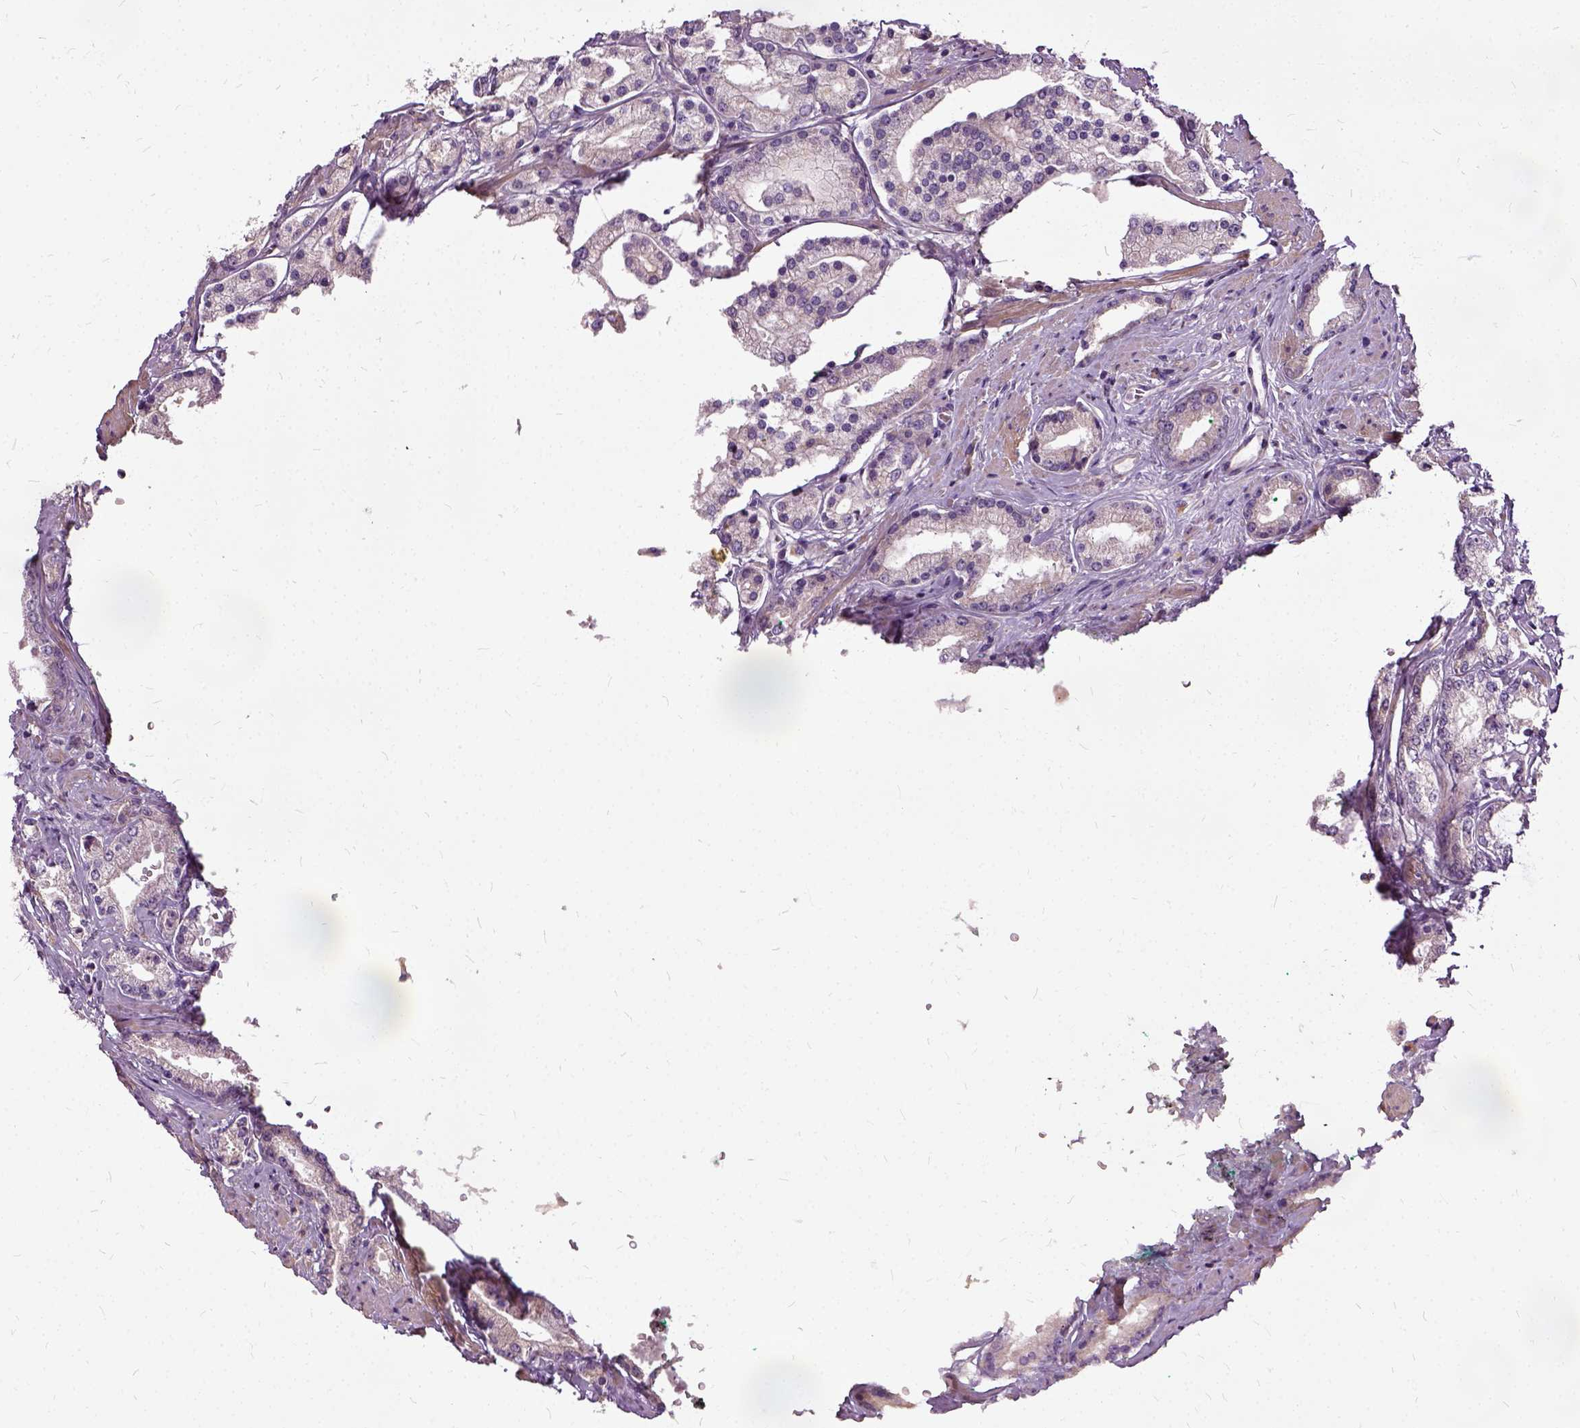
{"staining": {"intensity": "negative", "quantity": "none", "location": "none"}, "tissue": "prostate cancer", "cell_type": "Tumor cells", "image_type": "cancer", "snomed": [{"axis": "morphology", "description": "Adenocarcinoma, High grade"}, {"axis": "topography", "description": "Prostate"}], "caption": "Prostate adenocarcinoma (high-grade) stained for a protein using immunohistochemistry (IHC) displays no positivity tumor cells.", "gene": "ILRUN", "patient": {"sex": "male", "age": 67}}